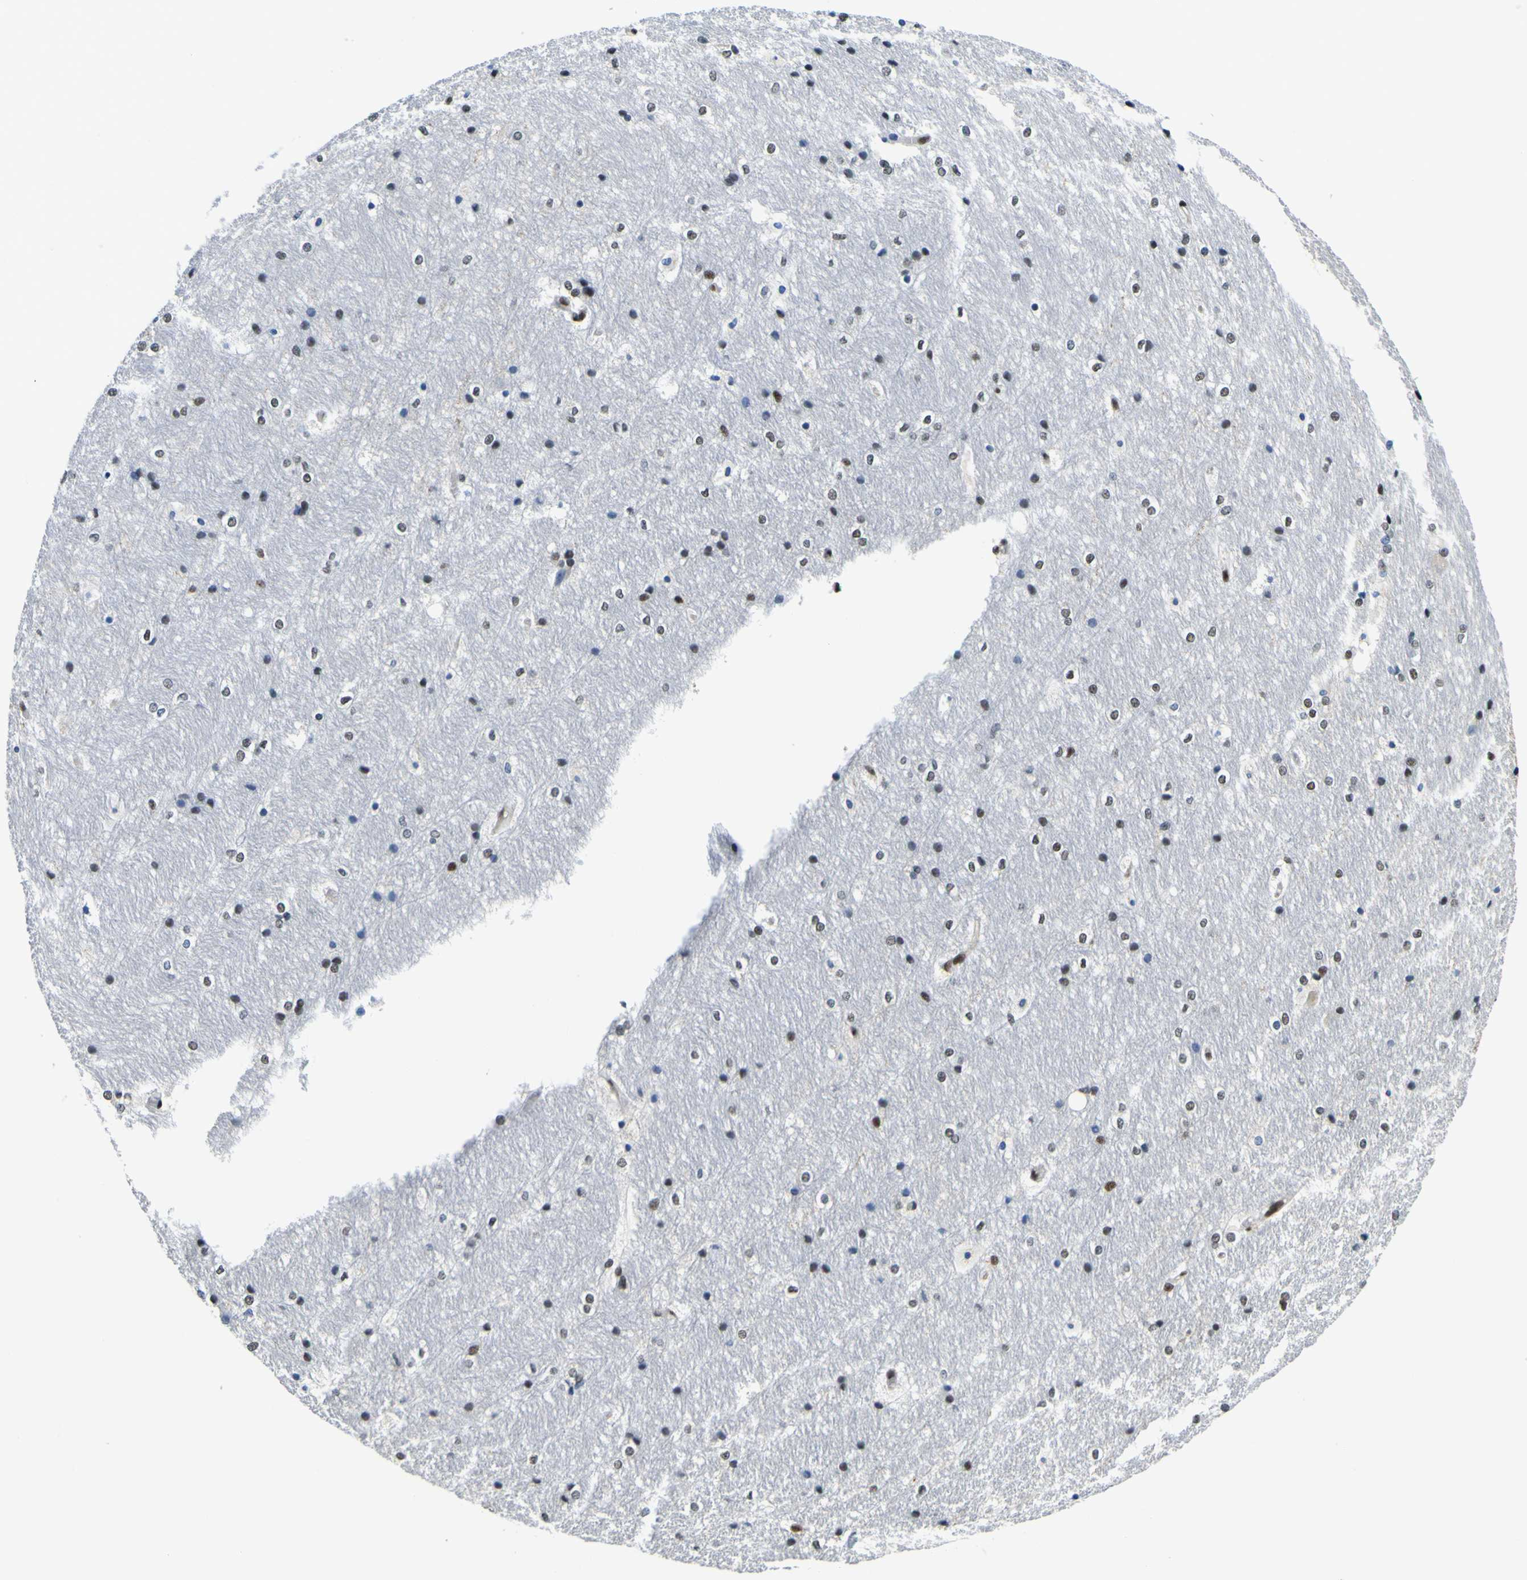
{"staining": {"intensity": "weak", "quantity": "<25%", "location": "nuclear"}, "tissue": "hippocampus", "cell_type": "Glial cells", "image_type": "normal", "snomed": [{"axis": "morphology", "description": "Normal tissue, NOS"}, {"axis": "topography", "description": "Hippocampus"}], "caption": "IHC photomicrograph of unremarkable hippocampus: hippocampus stained with DAB exhibits no significant protein staining in glial cells.", "gene": "SP1", "patient": {"sex": "female", "age": 19}}